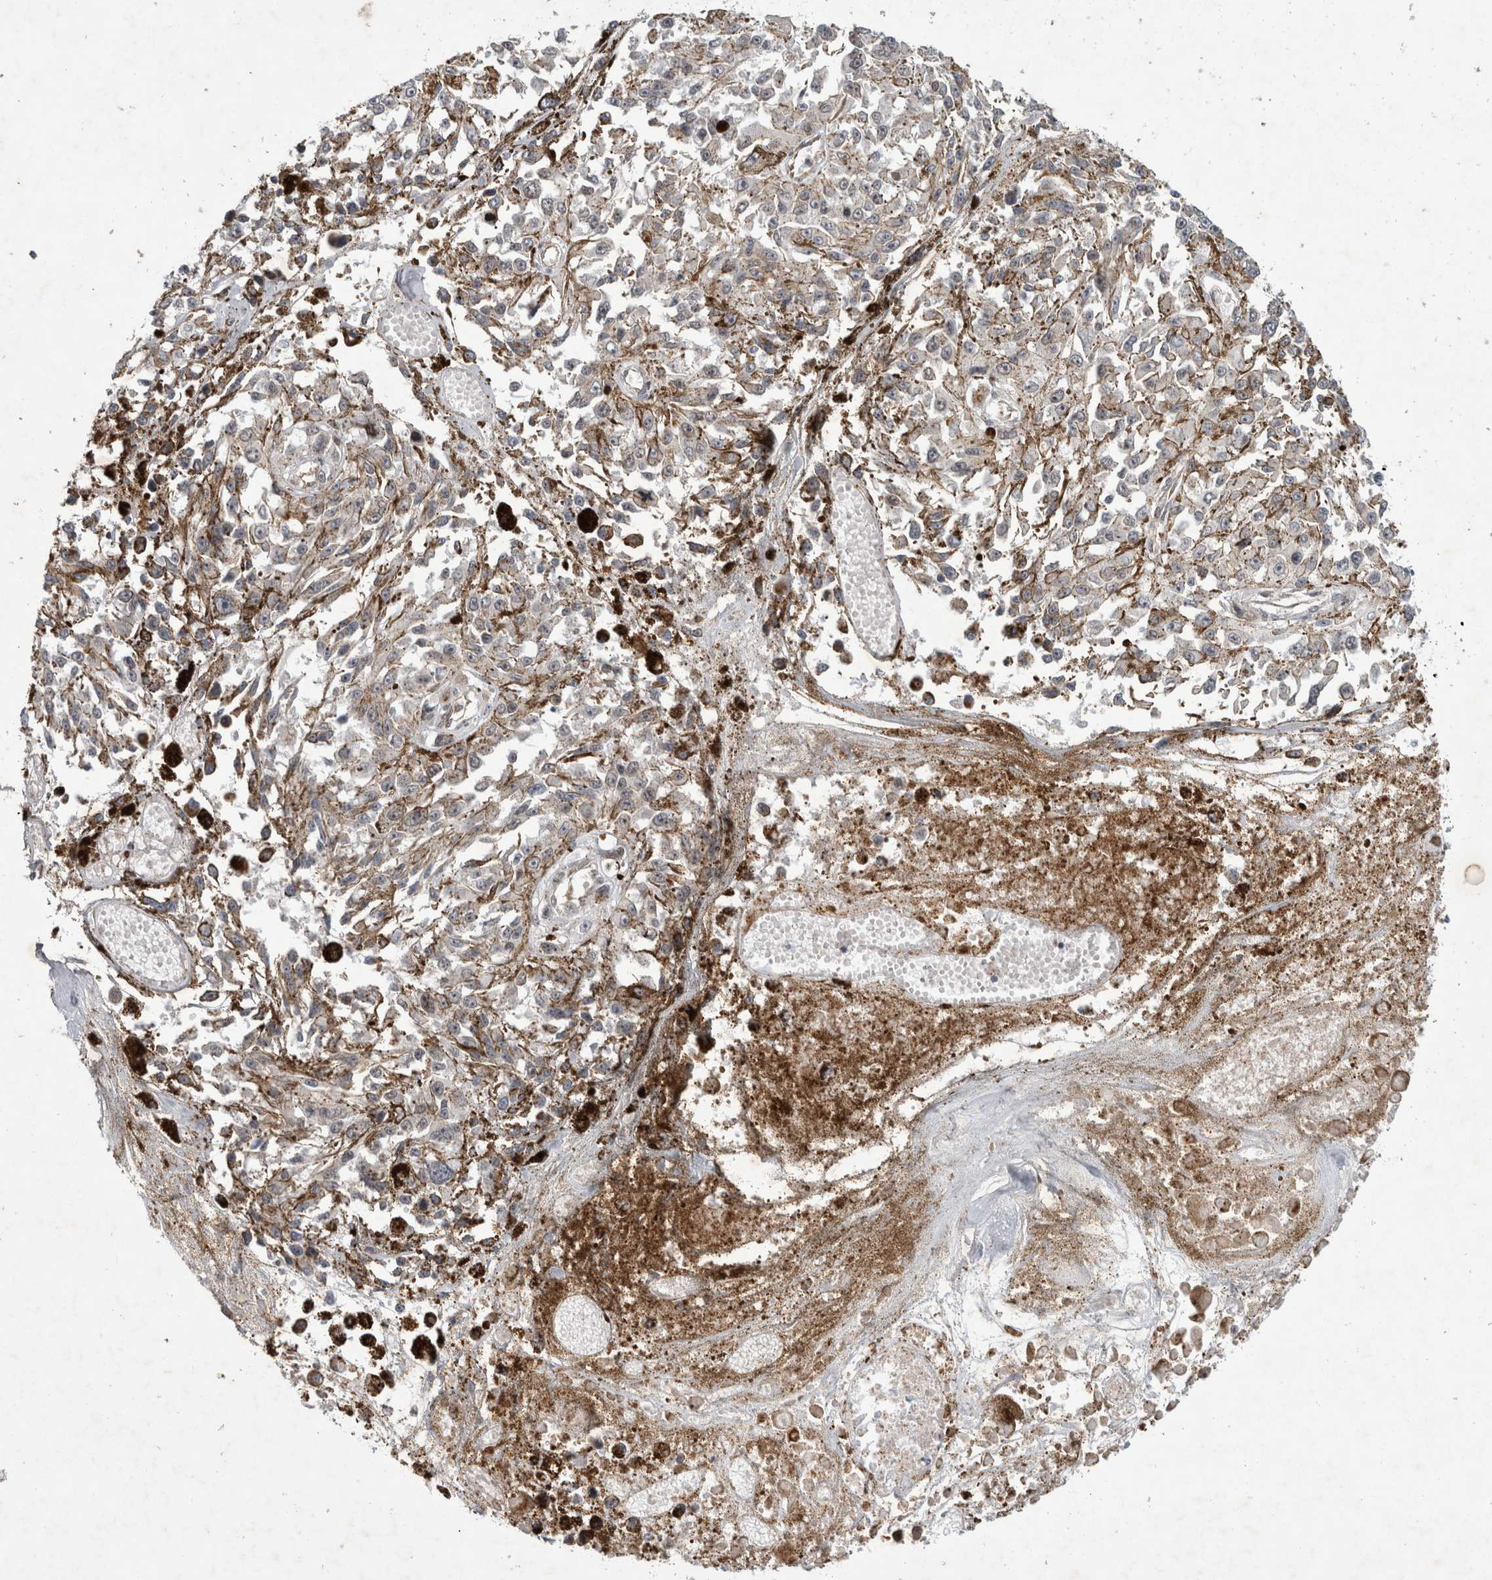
{"staining": {"intensity": "negative", "quantity": "none", "location": "none"}, "tissue": "melanoma", "cell_type": "Tumor cells", "image_type": "cancer", "snomed": [{"axis": "morphology", "description": "Malignant melanoma, Metastatic site"}, {"axis": "topography", "description": "Lymph node"}], "caption": "DAB (3,3'-diaminobenzidine) immunohistochemical staining of malignant melanoma (metastatic site) shows no significant expression in tumor cells. (DAB immunohistochemistry (IHC) with hematoxylin counter stain).", "gene": "PARP11", "patient": {"sex": "male", "age": 59}}